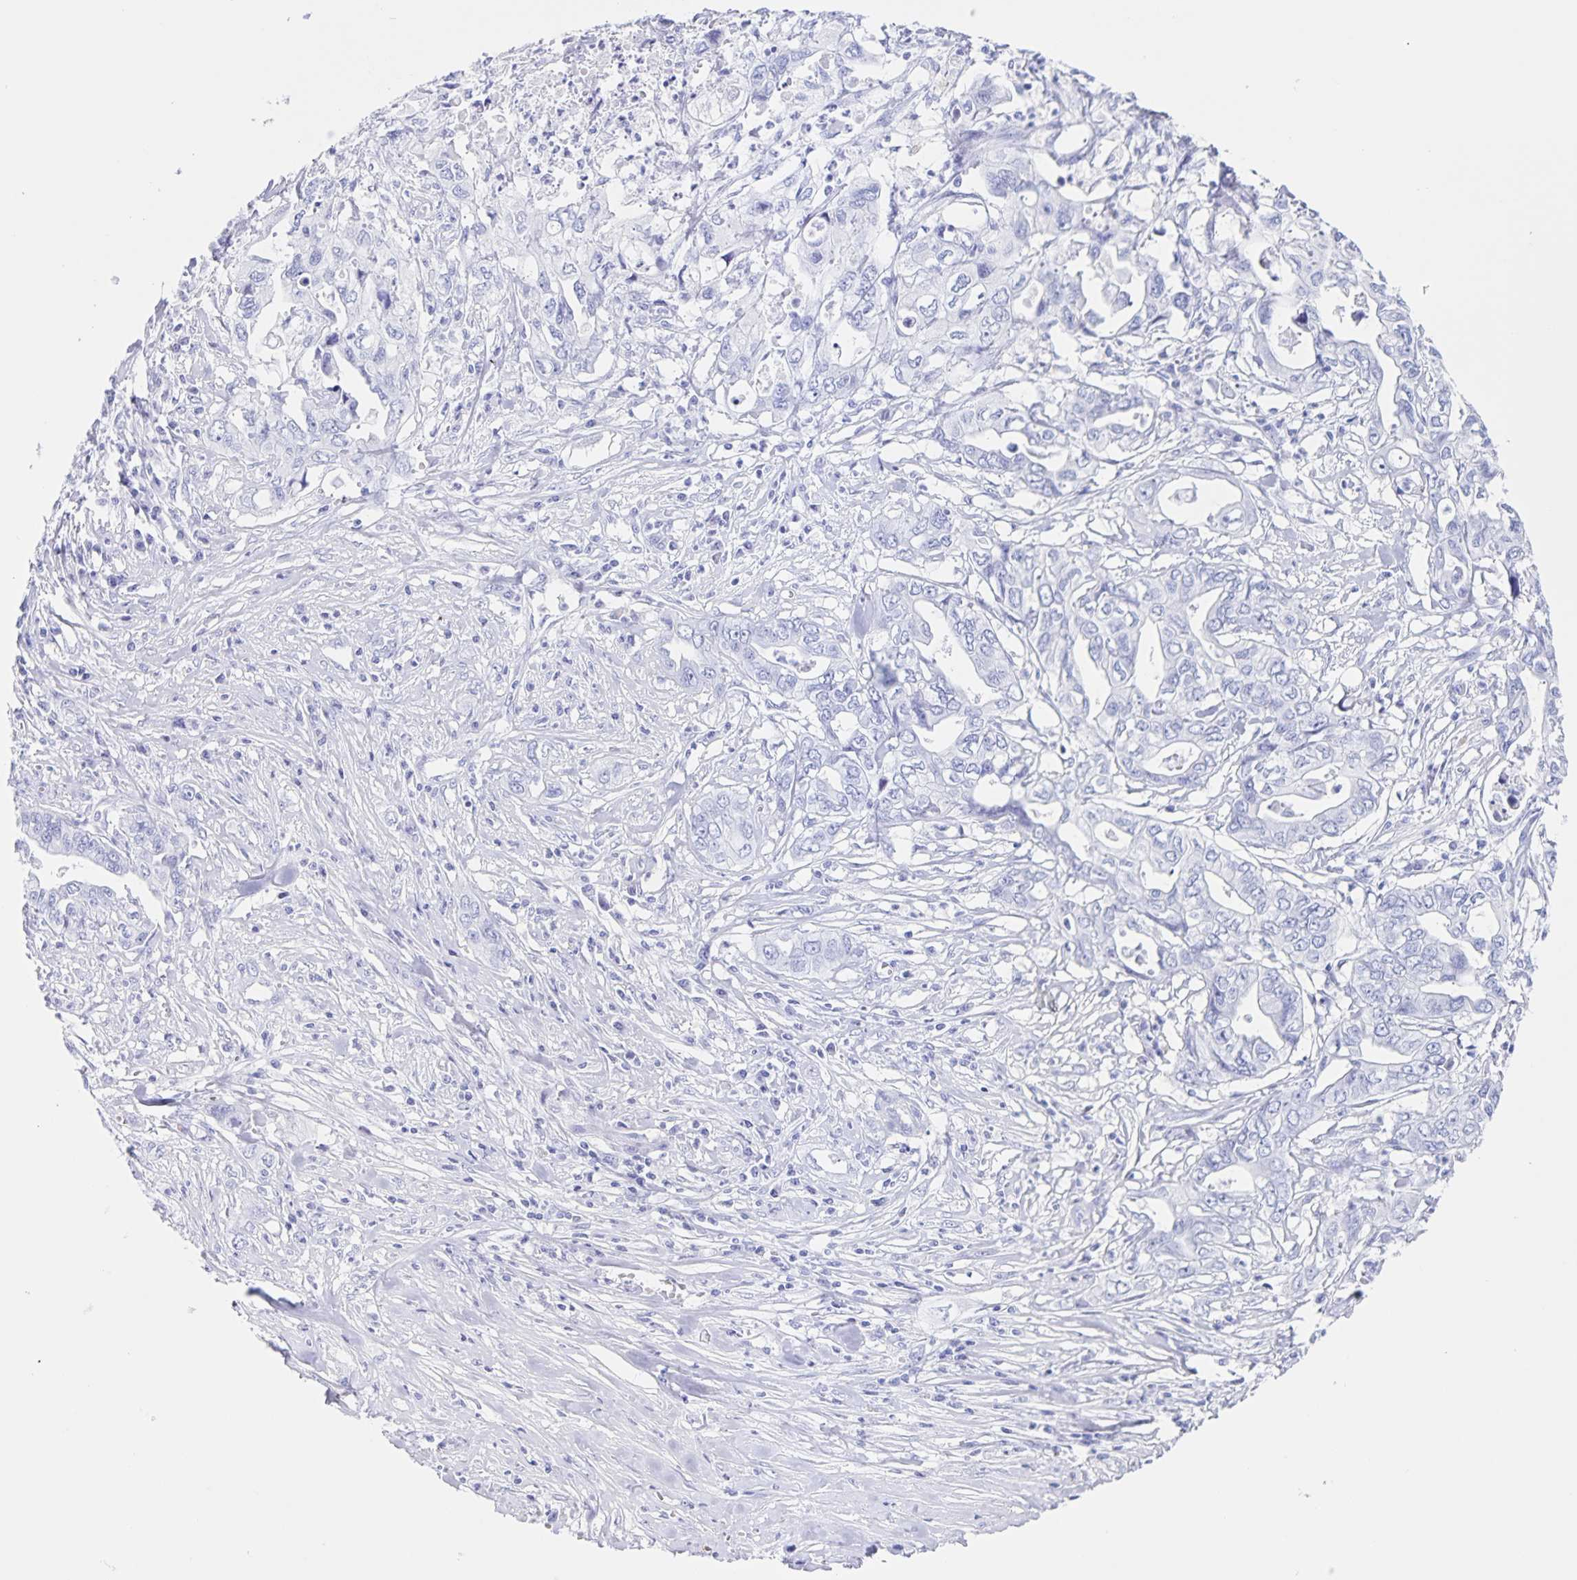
{"staining": {"intensity": "negative", "quantity": "none", "location": "none"}, "tissue": "pancreatic cancer", "cell_type": "Tumor cells", "image_type": "cancer", "snomed": [{"axis": "morphology", "description": "Adenocarcinoma, NOS"}, {"axis": "topography", "description": "Pancreas"}], "caption": "Pancreatic cancer was stained to show a protein in brown. There is no significant staining in tumor cells. (Immunohistochemistry (ihc), brightfield microscopy, high magnification).", "gene": "C12orf56", "patient": {"sex": "male", "age": 68}}